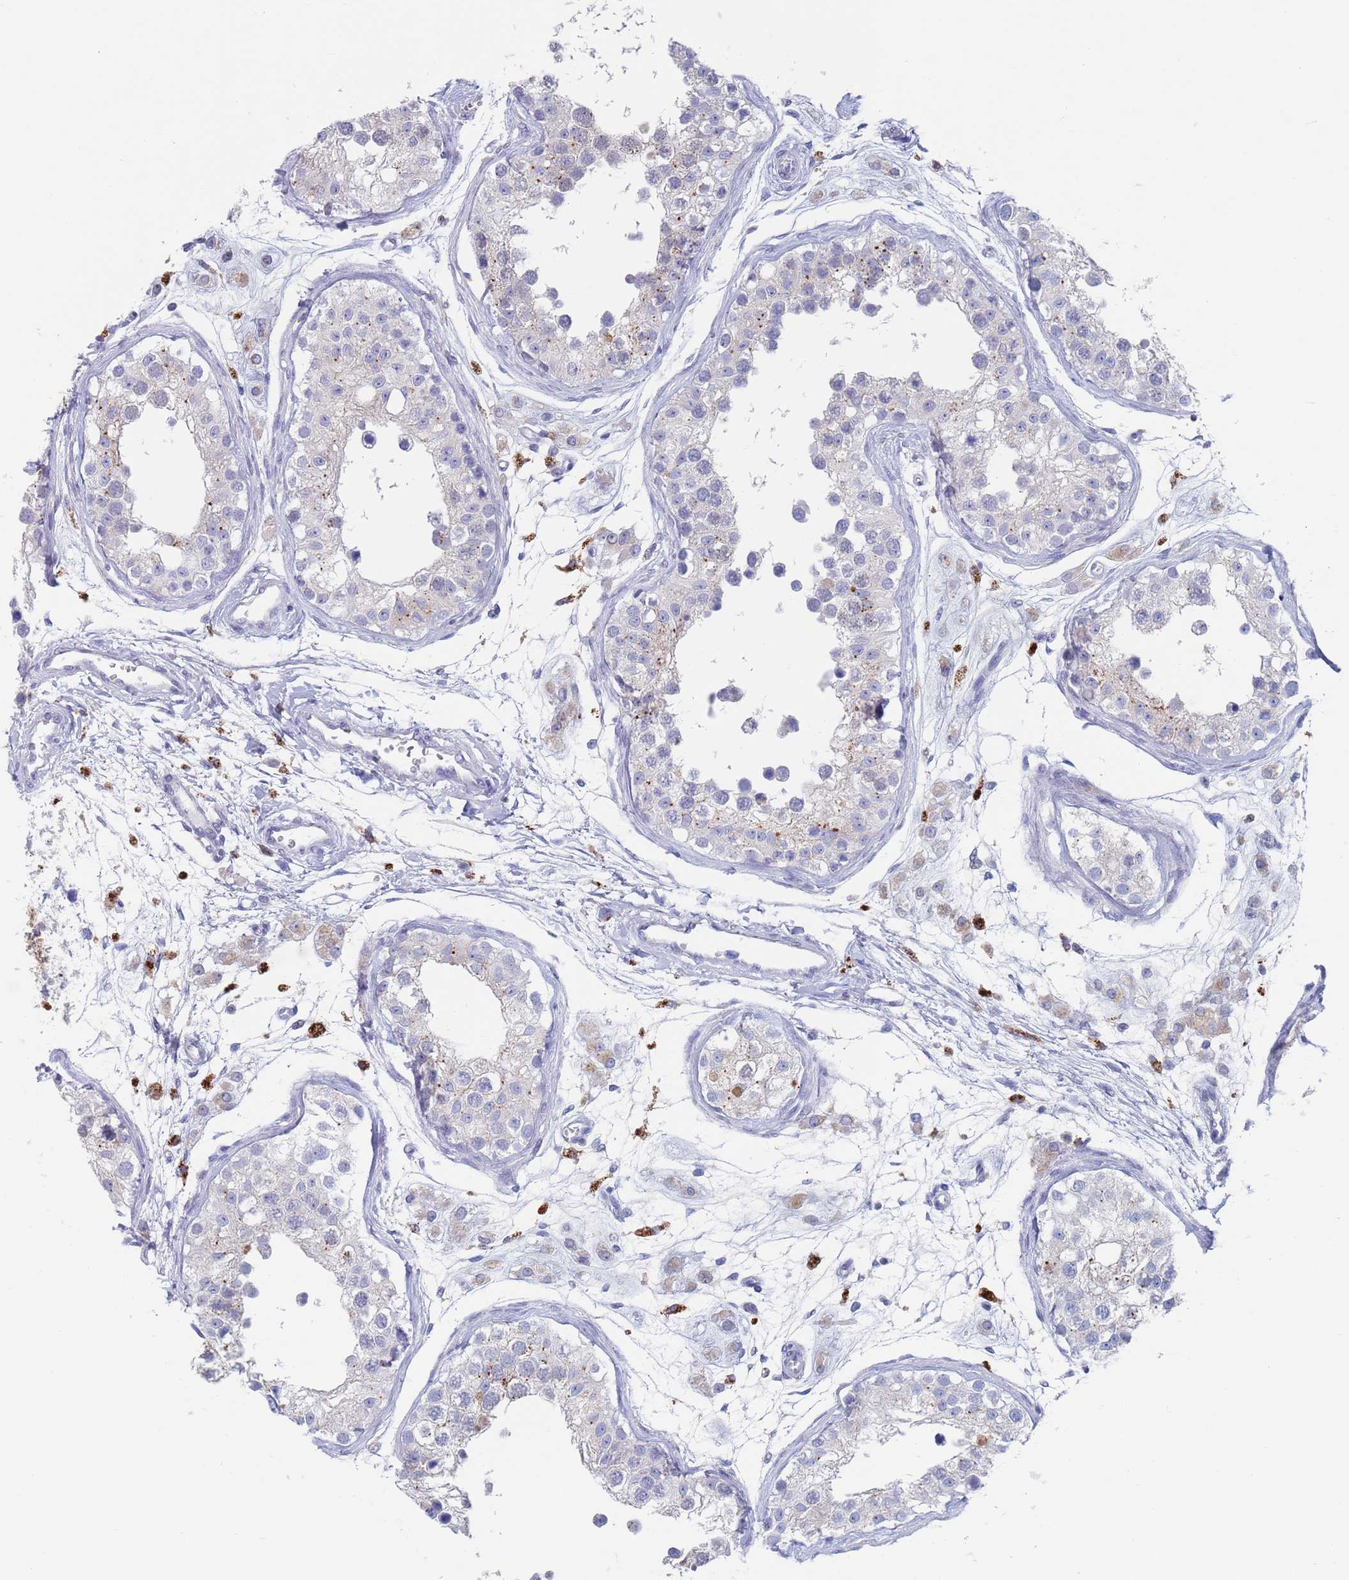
{"staining": {"intensity": "negative", "quantity": "none", "location": "none"}, "tissue": "testis", "cell_type": "Cells in seminiferous ducts", "image_type": "normal", "snomed": [{"axis": "morphology", "description": "Normal tissue, NOS"}, {"axis": "morphology", "description": "Adenocarcinoma, metastatic, NOS"}, {"axis": "topography", "description": "Testis"}], "caption": "IHC of unremarkable testis exhibits no expression in cells in seminiferous ducts. (DAB (3,3'-diaminobenzidine) IHC with hematoxylin counter stain).", "gene": "FUCA1", "patient": {"sex": "male", "age": 26}}